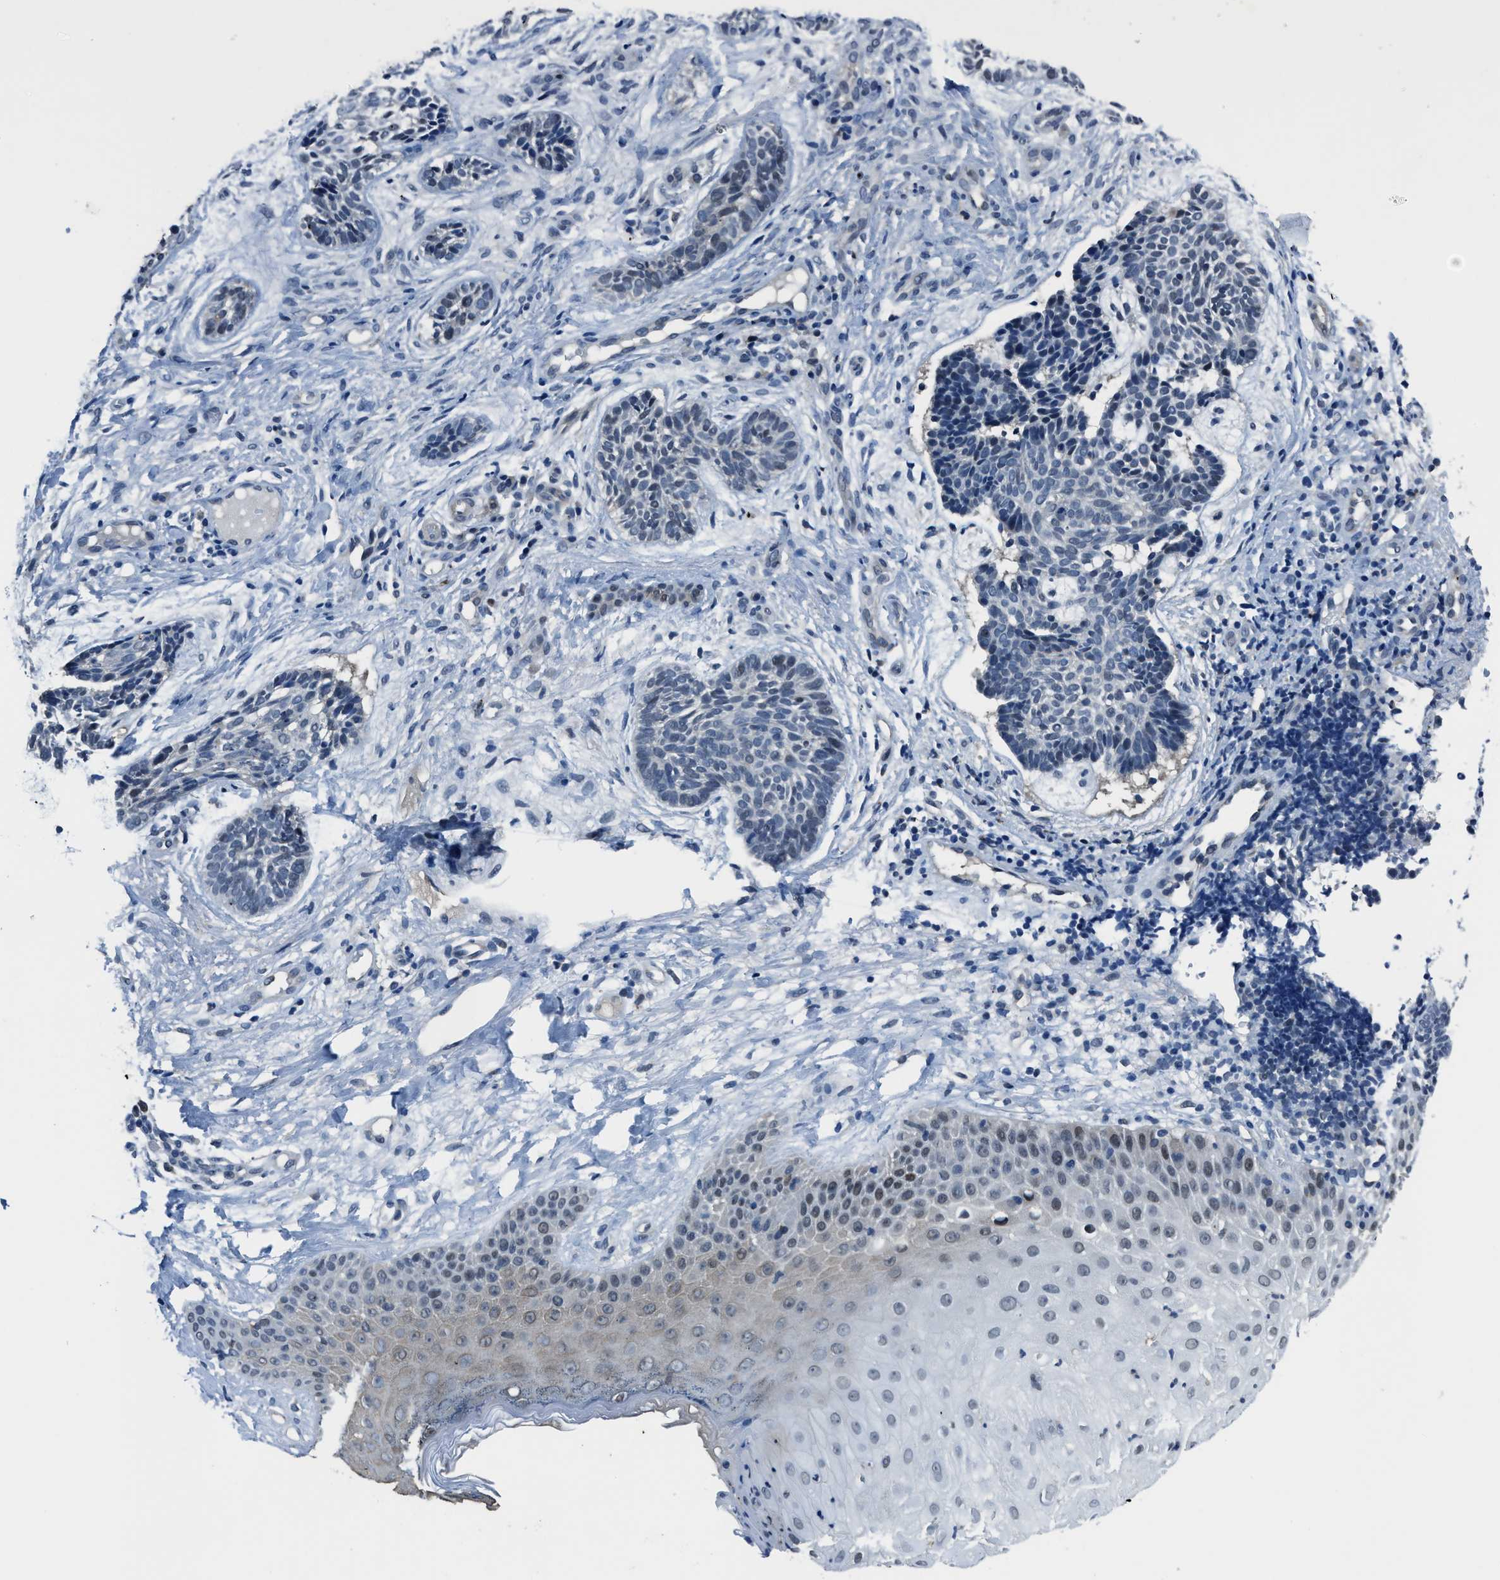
{"staining": {"intensity": "negative", "quantity": "none", "location": "none"}, "tissue": "skin cancer", "cell_type": "Tumor cells", "image_type": "cancer", "snomed": [{"axis": "morphology", "description": "Normal tissue, NOS"}, {"axis": "morphology", "description": "Basal cell carcinoma"}, {"axis": "topography", "description": "Skin"}], "caption": "Immunohistochemical staining of human skin cancer displays no significant staining in tumor cells.", "gene": "DUSP19", "patient": {"sex": "male", "age": 63}}